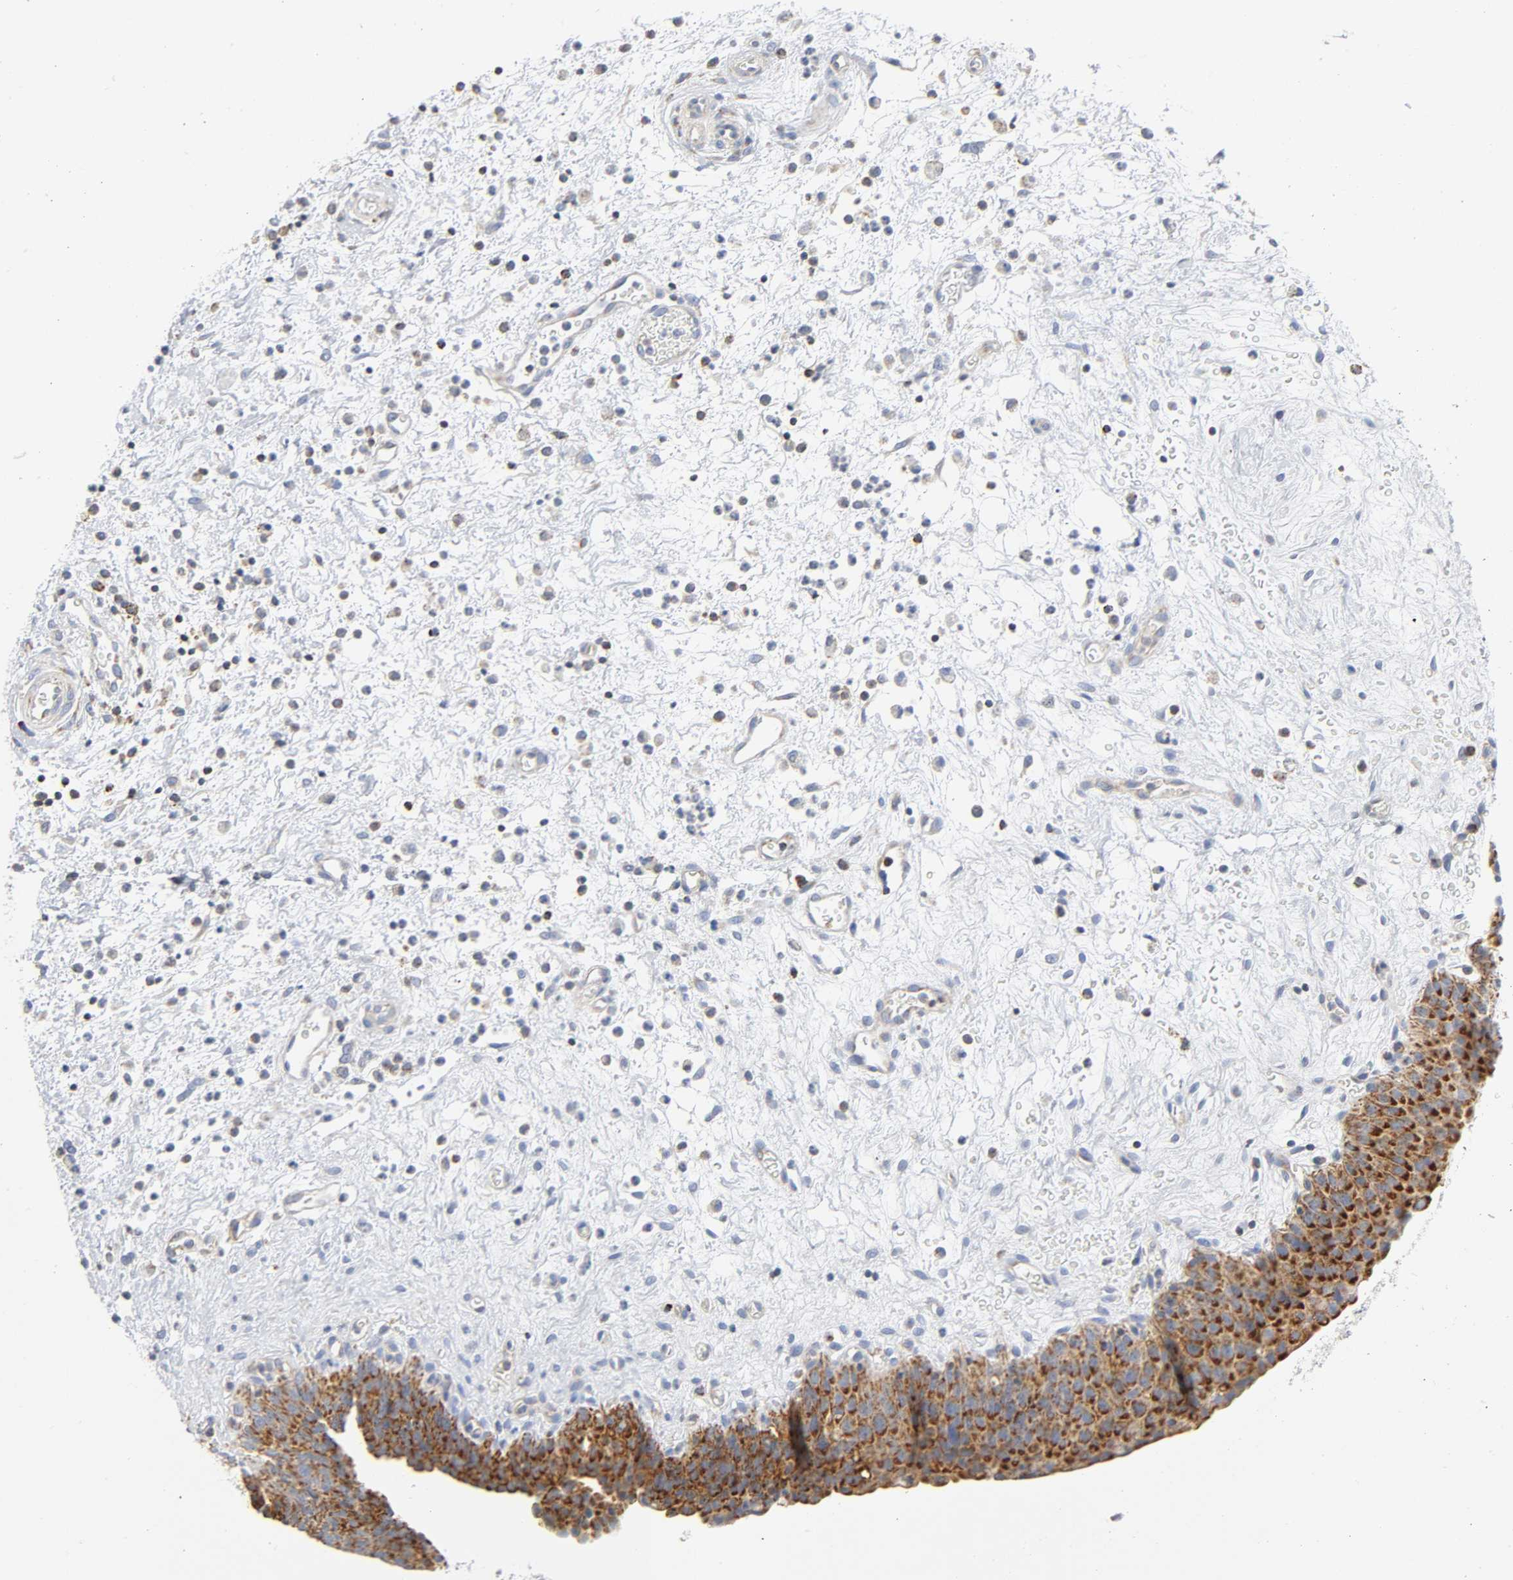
{"staining": {"intensity": "strong", "quantity": ">75%", "location": "cytoplasmic/membranous"}, "tissue": "urinary bladder", "cell_type": "Urothelial cells", "image_type": "normal", "snomed": [{"axis": "morphology", "description": "Normal tissue, NOS"}, {"axis": "morphology", "description": "Dysplasia, NOS"}, {"axis": "topography", "description": "Urinary bladder"}], "caption": "A histopathology image of urinary bladder stained for a protein exhibits strong cytoplasmic/membranous brown staining in urothelial cells.", "gene": "BAK1", "patient": {"sex": "male", "age": 35}}